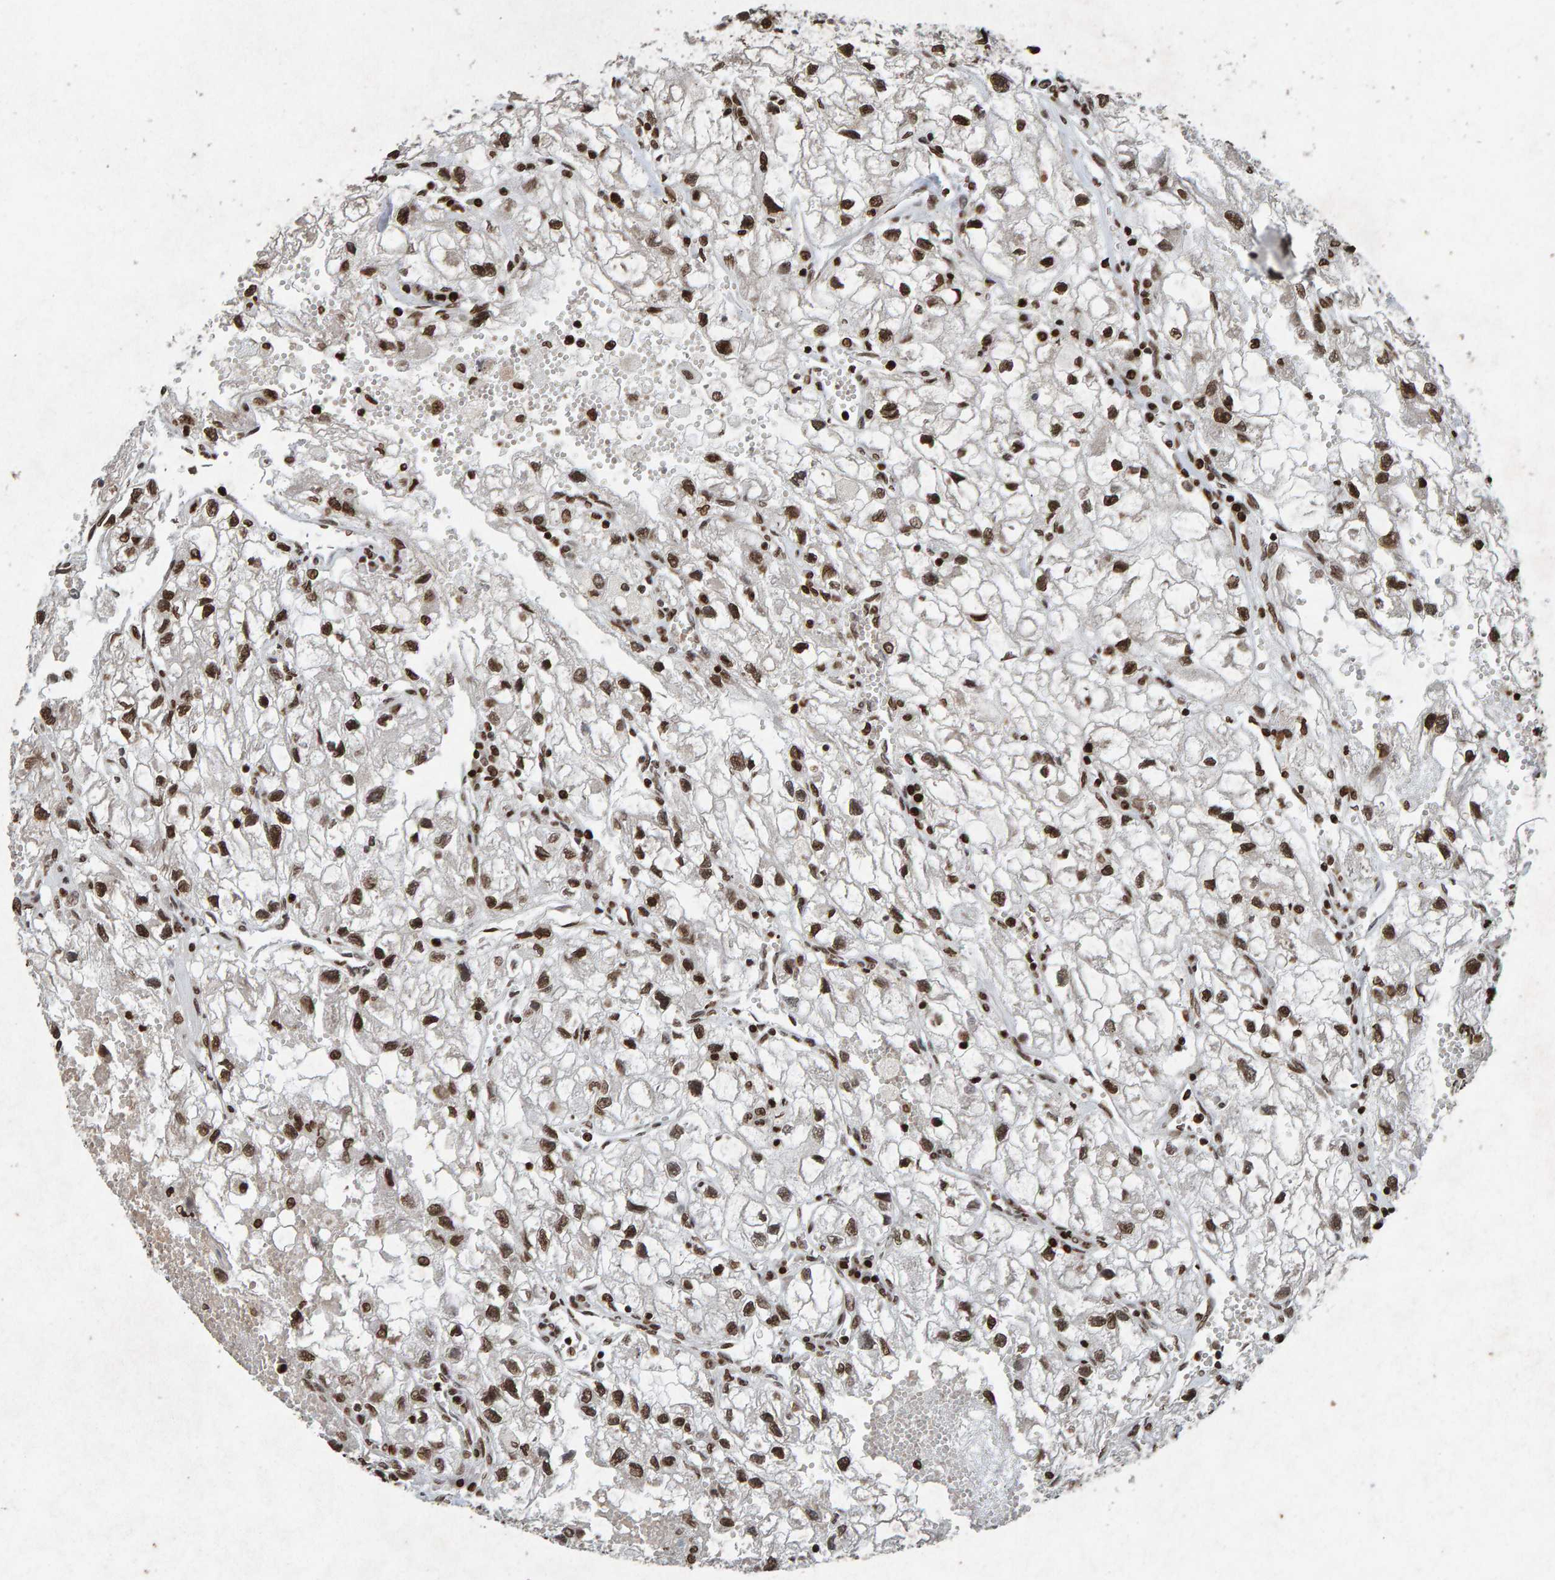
{"staining": {"intensity": "moderate", "quantity": ">75%", "location": "nuclear"}, "tissue": "renal cancer", "cell_type": "Tumor cells", "image_type": "cancer", "snomed": [{"axis": "morphology", "description": "Adenocarcinoma, NOS"}, {"axis": "topography", "description": "Kidney"}], "caption": "Immunohistochemical staining of human adenocarcinoma (renal) displays moderate nuclear protein staining in about >75% of tumor cells. (DAB = brown stain, brightfield microscopy at high magnification).", "gene": "H2AZ1", "patient": {"sex": "female", "age": 70}}